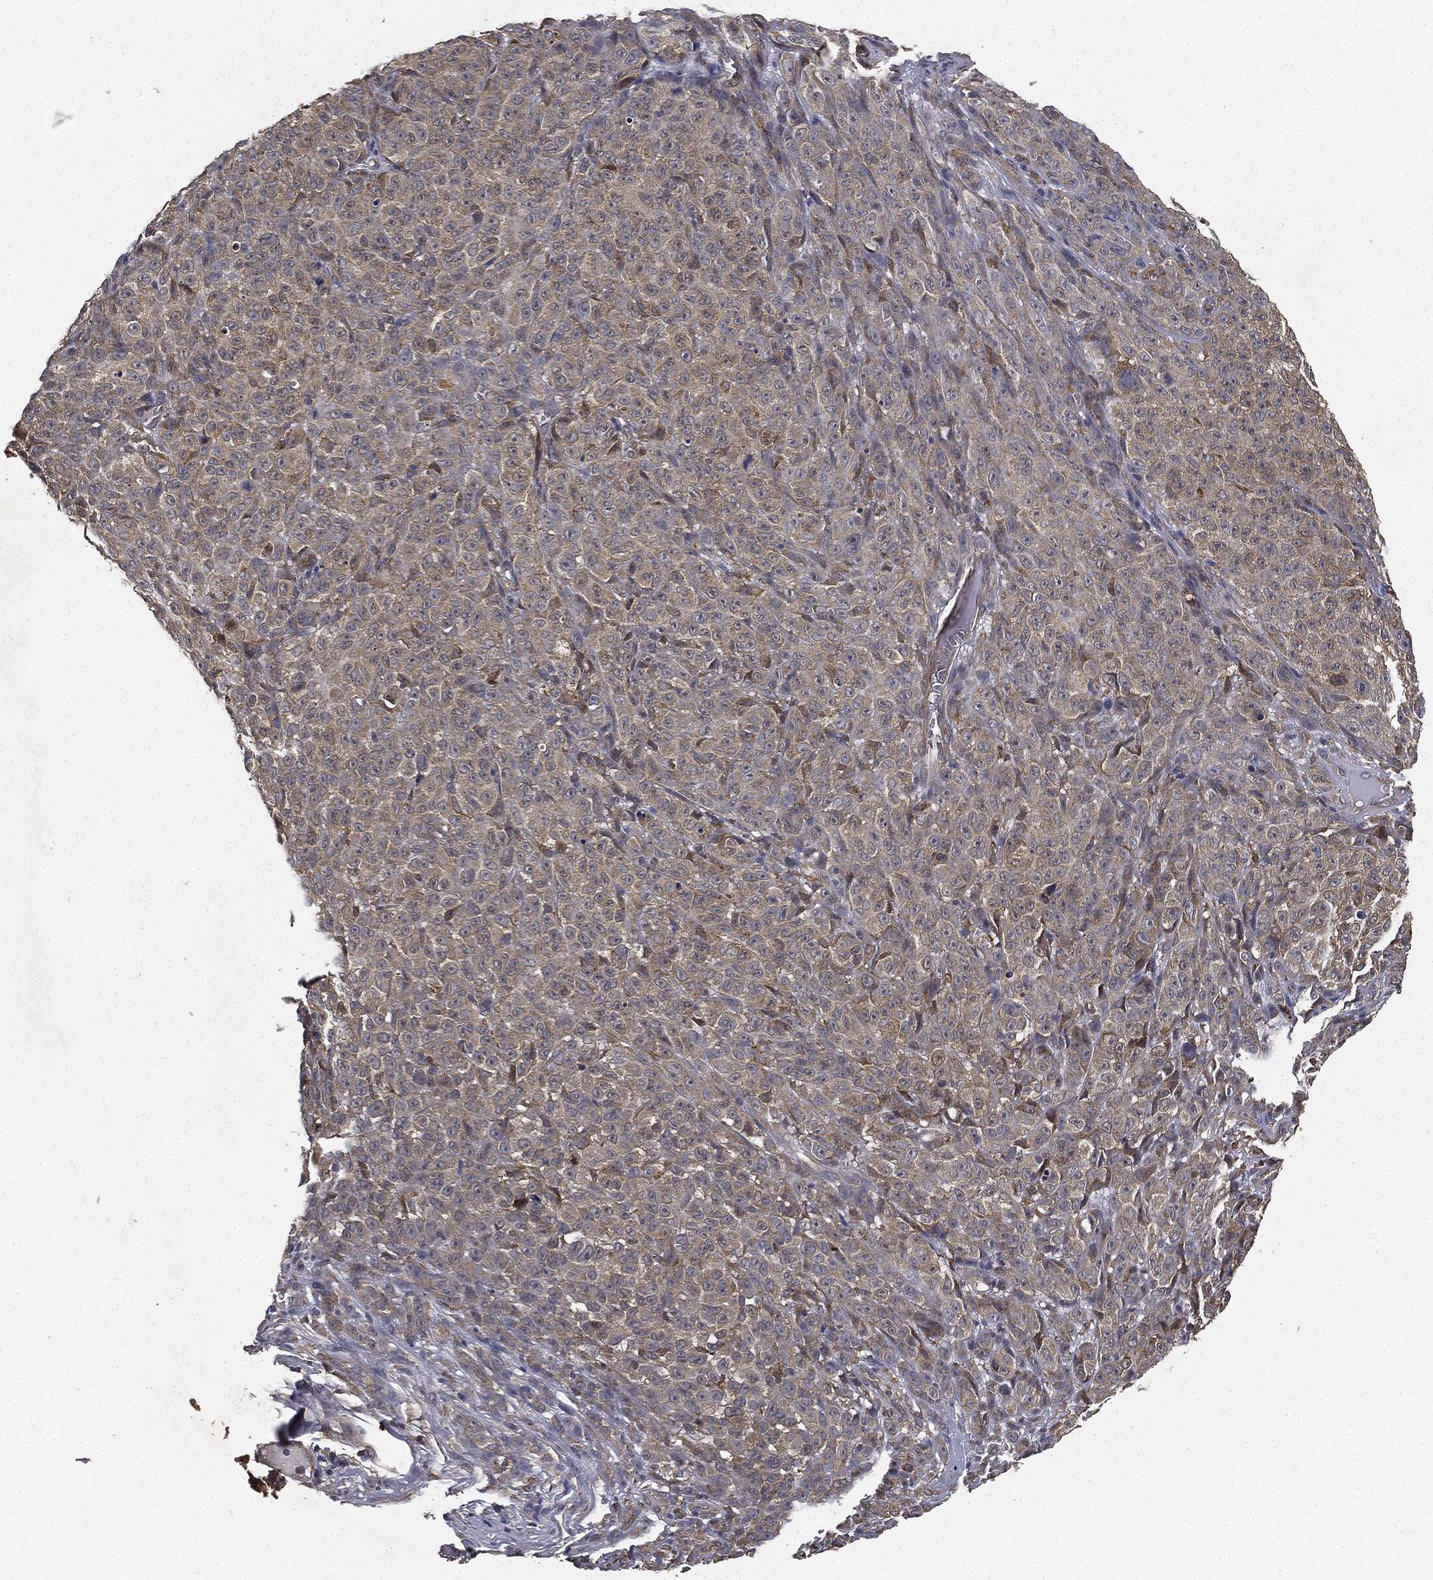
{"staining": {"intensity": "weak", "quantity": ">75%", "location": "cytoplasmic/membranous"}, "tissue": "melanoma", "cell_type": "Tumor cells", "image_type": "cancer", "snomed": [{"axis": "morphology", "description": "Malignant melanoma, NOS"}, {"axis": "topography", "description": "Skin"}], "caption": "An IHC photomicrograph of neoplastic tissue is shown. Protein staining in brown shows weak cytoplasmic/membranous positivity in malignant melanoma within tumor cells. The staining is performed using DAB (3,3'-diaminobenzidine) brown chromogen to label protein expression. The nuclei are counter-stained blue using hematoxylin.", "gene": "MIER2", "patient": {"sex": "female", "age": 82}}